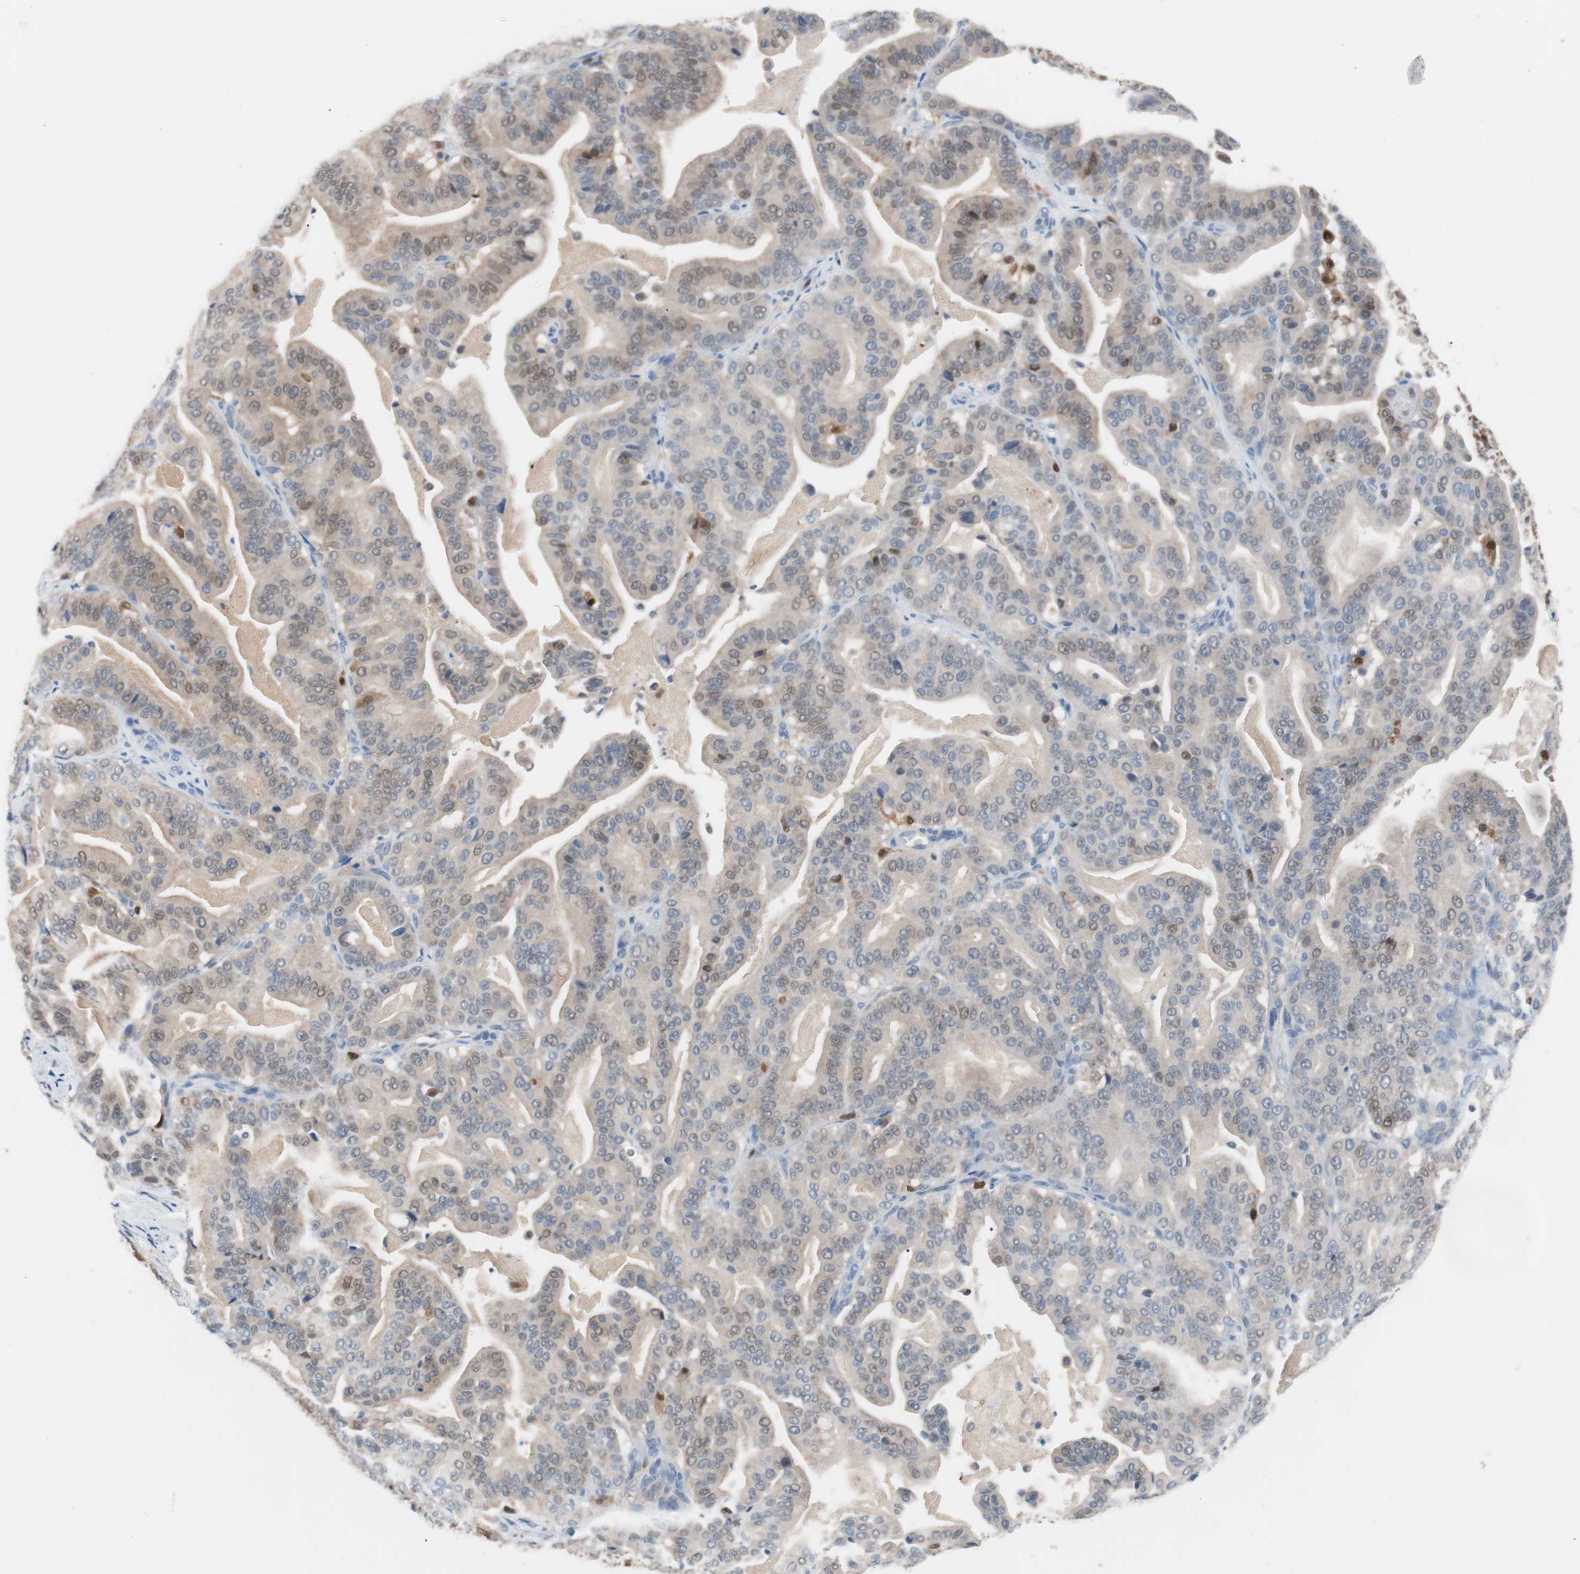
{"staining": {"intensity": "weak", "quantity": ">75%", "location": "cytoplasmic/membranous,nuclear"}, "tissue": "pancreatic cancer", "cell_type": "Tumor cells", "image_type": "cancer", "snomed": [{"axis": "morphology", "description": "Adenocarcinoma, NOS"}, {"axis": "topography", "description": "Pancreas"}], "caption": "Brown immunohistochemical staining in pancreatic cancer (adenocarcinoma) demonstrates weak cytoplasmic/membranous and nuclear expression in approximately >75% of tumor cells. The staining was performed using DAB, with brown indicating positive protein expression. Nuclei are stained blue with hematoxylin.", "gene": "IL18", "patient": {"sex": "male", "age": 63}}